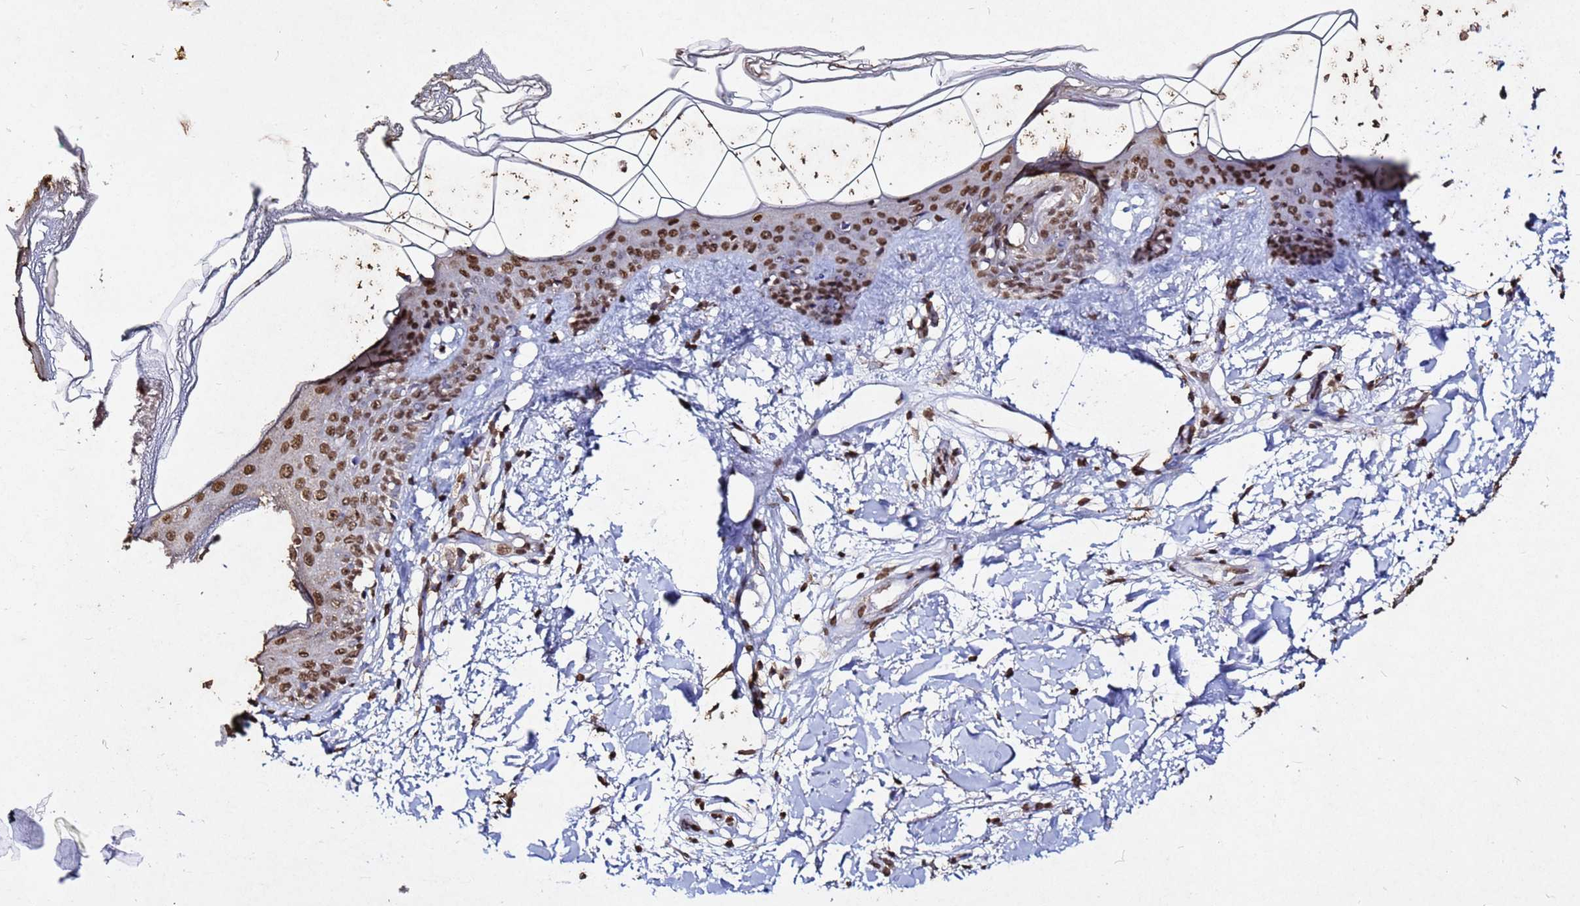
{"staining": {"intensity": "moderate", "quantity": ">75%", "location": "nuclear"}, "tissue": "skin", "cell_type": "Fibroblasts", "image_type": "normal", "snomed": [{"axis": "morphology", "description": "Normal tissue, NOS"}, {"axis": "topography", "description": "Skin"}], "caption": "This image exhibits normal skin stained with immunohistochemistry (IHC) to label a protein in brown. The nuclear of fibroblasts show moderate positivity for the protein. Nuclei are counter-stained blue.", "gene": "MYOCD", "patient": {"sex": "female", "age": 34}}